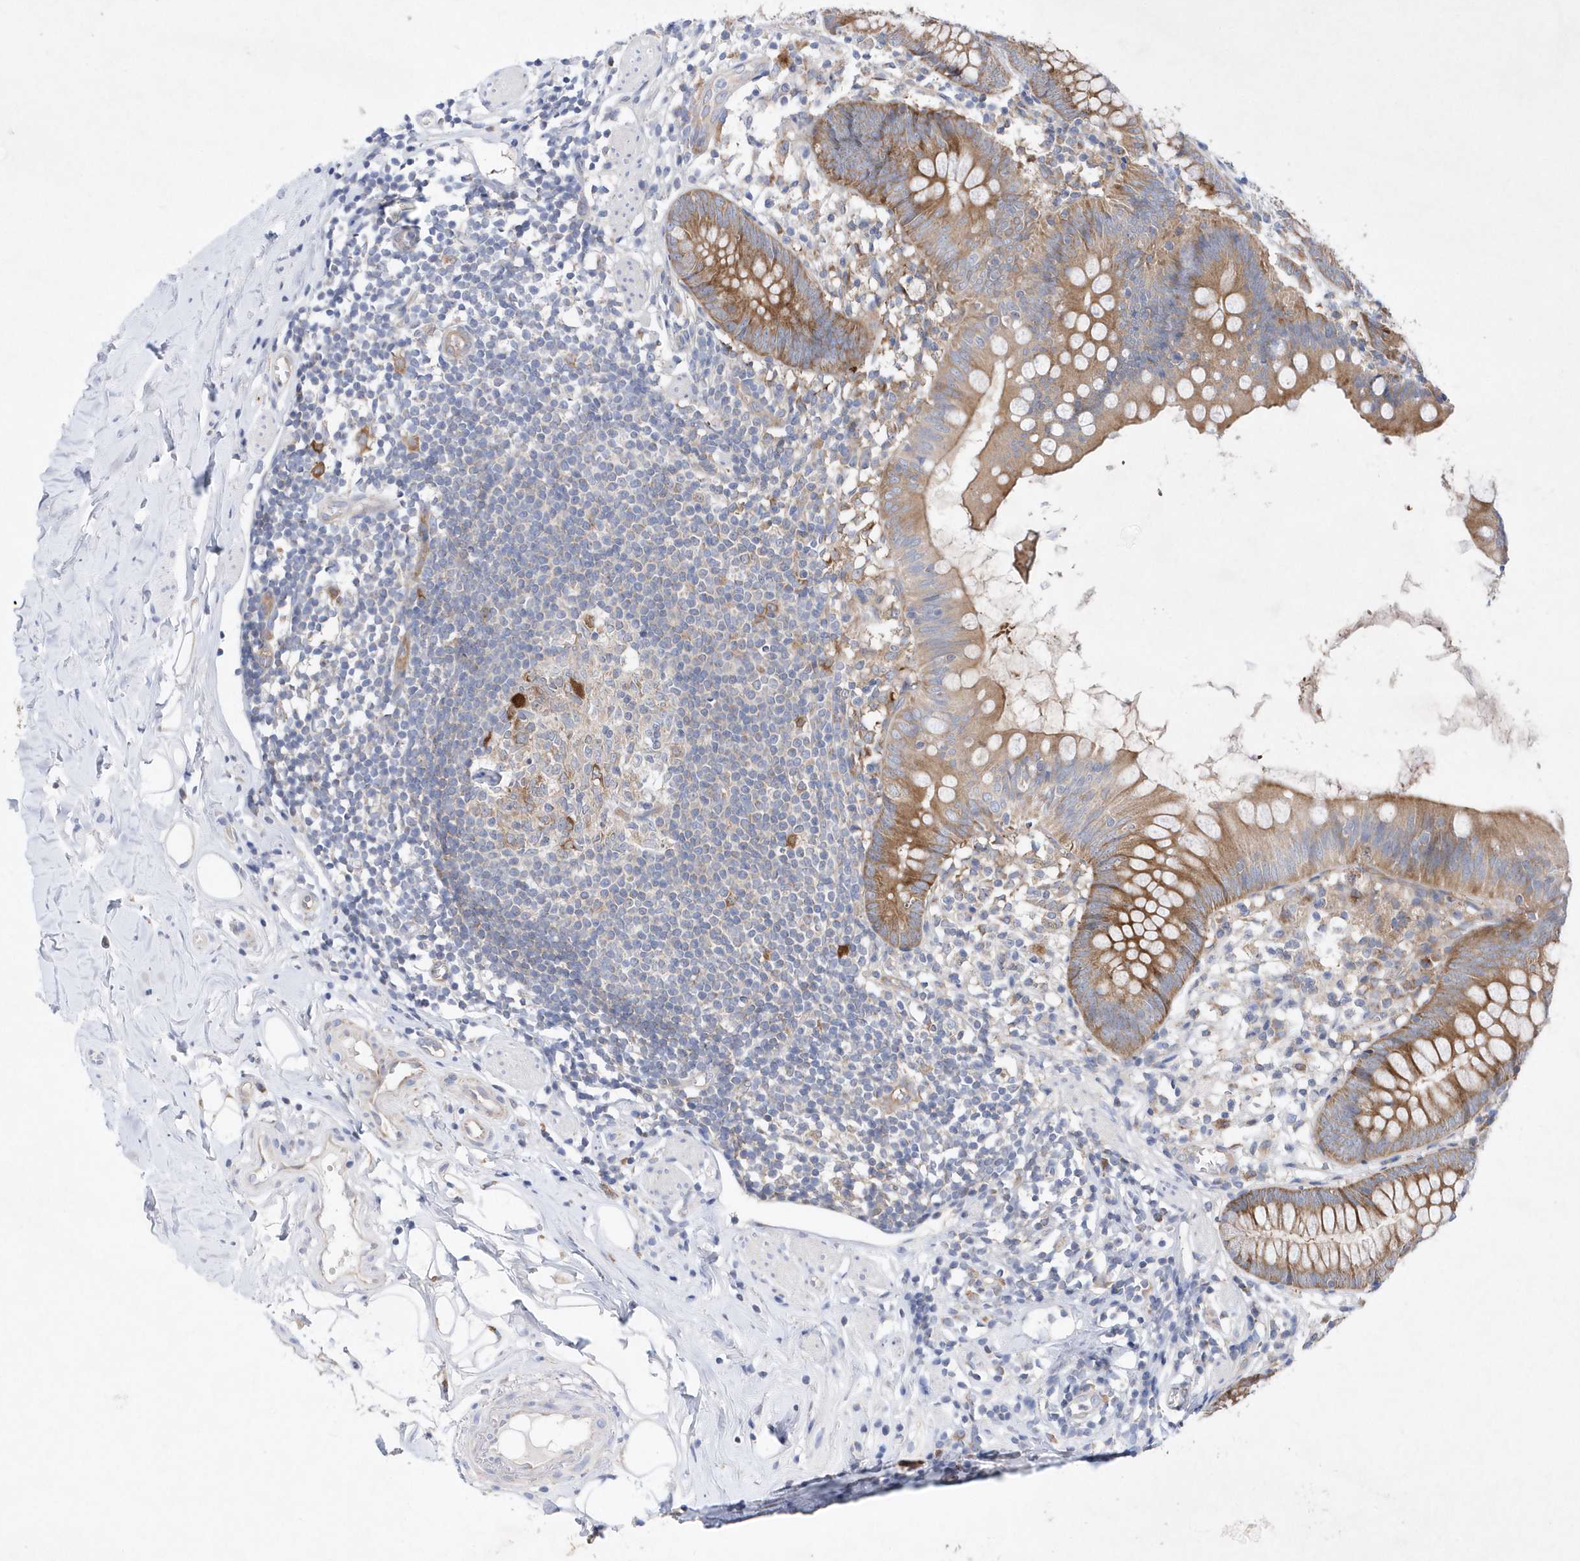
{"staining": {"intensity": "moderate", "quantity": ">75%", "location": "cytoplasmic/membranous"}, "tissue": "appendix", "cell_type": "Glandular cells", "image_type": "normal", "snomed": [{"axis": "morphology", "description": "Normal tissue, NOS"}, {"axis": "topography", "description": "Appendix"}], "caption": "An IHC micrograph of benign tissue is shown. Protein staining in brown highlights moderate cytoplasmic/membranous positivity in appendix within glandular cells.", "gene": "JKAMP", "patient": {"sex": "female", "age": 62}}